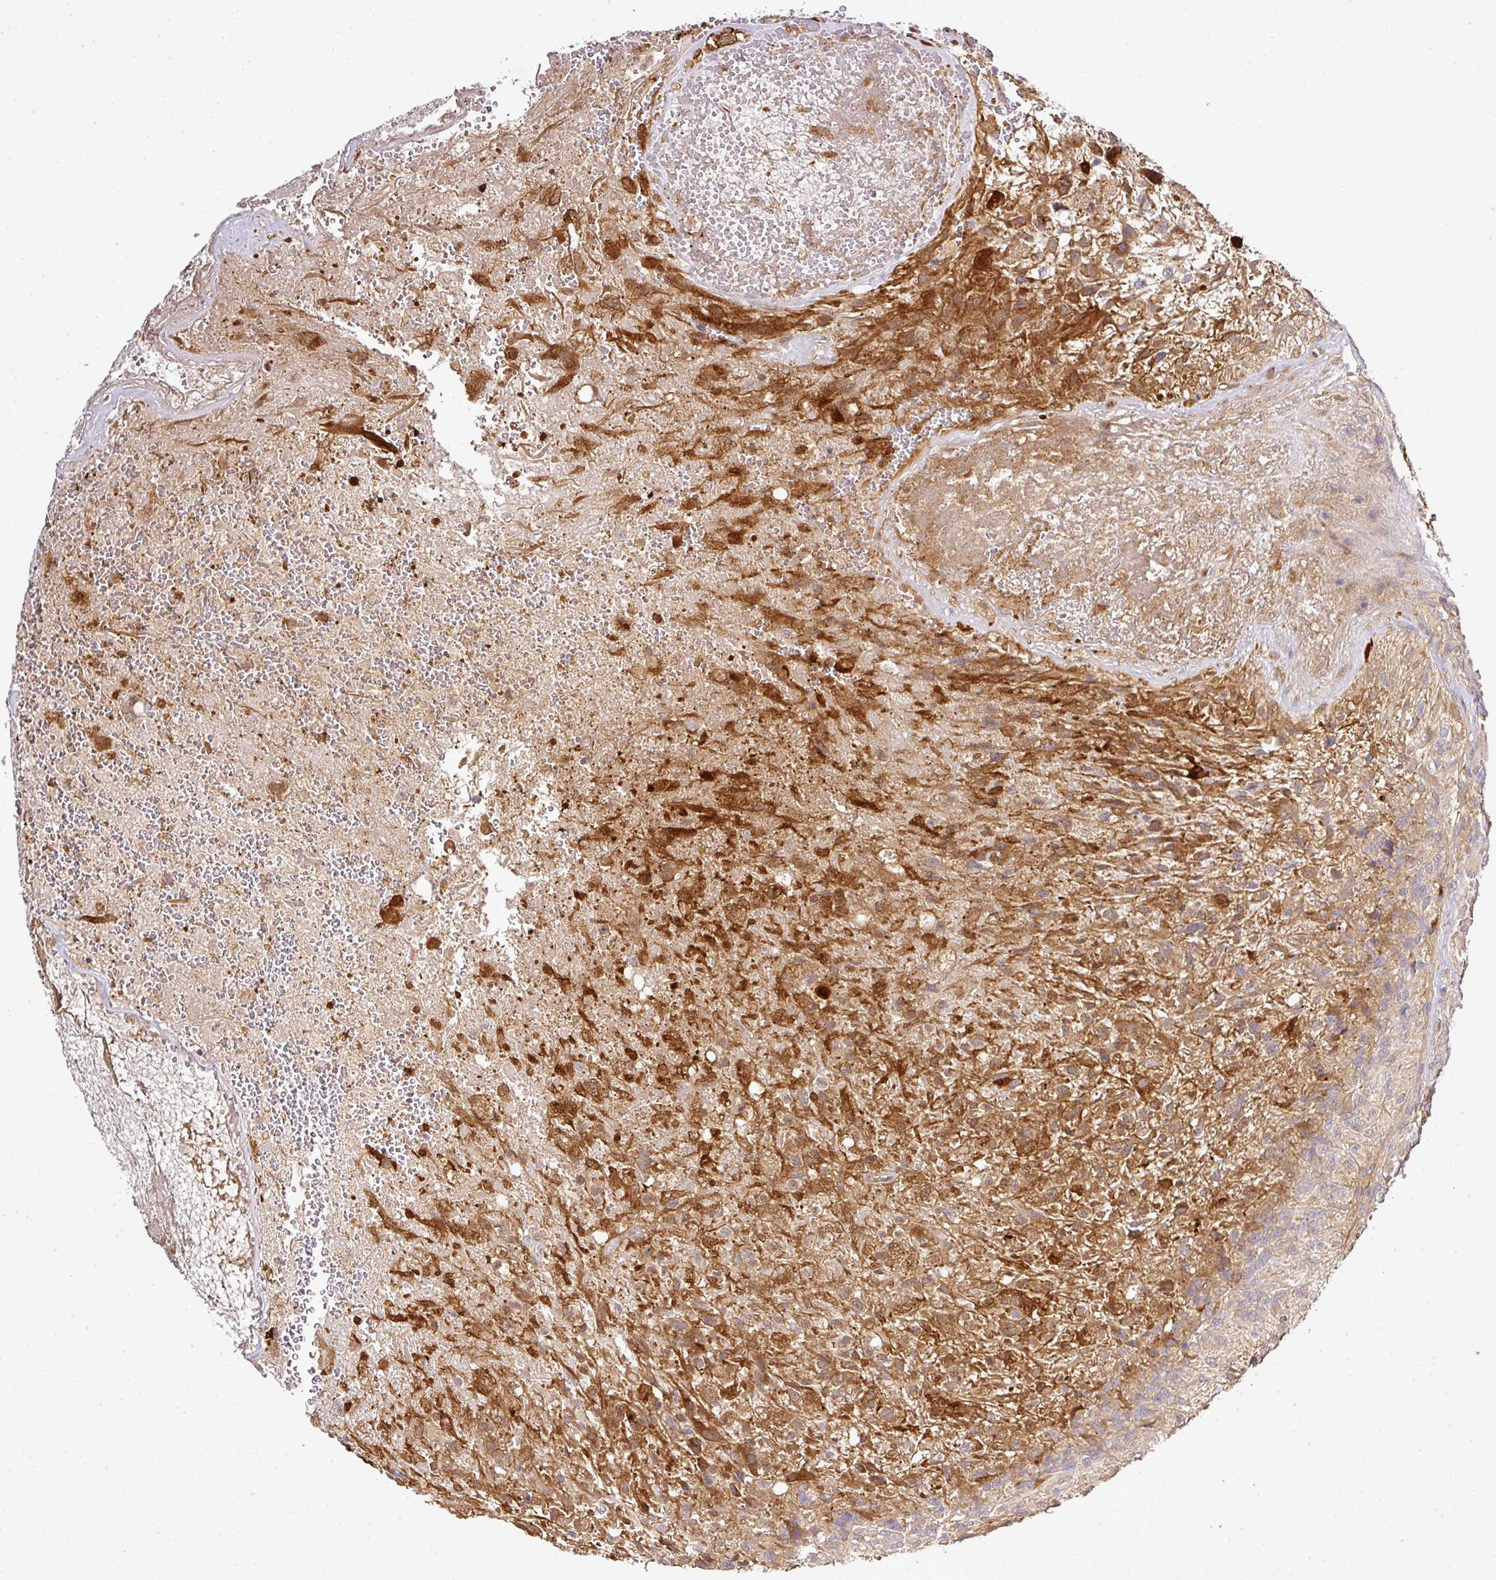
{"staining": {"intensity": "moderate", "quantity": "25%-75%", "location": "cytoplasmic/membranous"}, "tissue": "glioma", "cell_type": "Tumor cells", "image_type": "cancer", "snomed": [{"axis": "morphology", "description": "Glioma, malignant, High grade"}, {"axis": "topography", "description": "Brain"}], "caption": "Moderate cytoplasmic/membranous protein positivity is identified in approximately 25%-75% of tumor cells in glioma.", "gene": "TMEM107", "patient": {"sex": "male", "age": 56}}